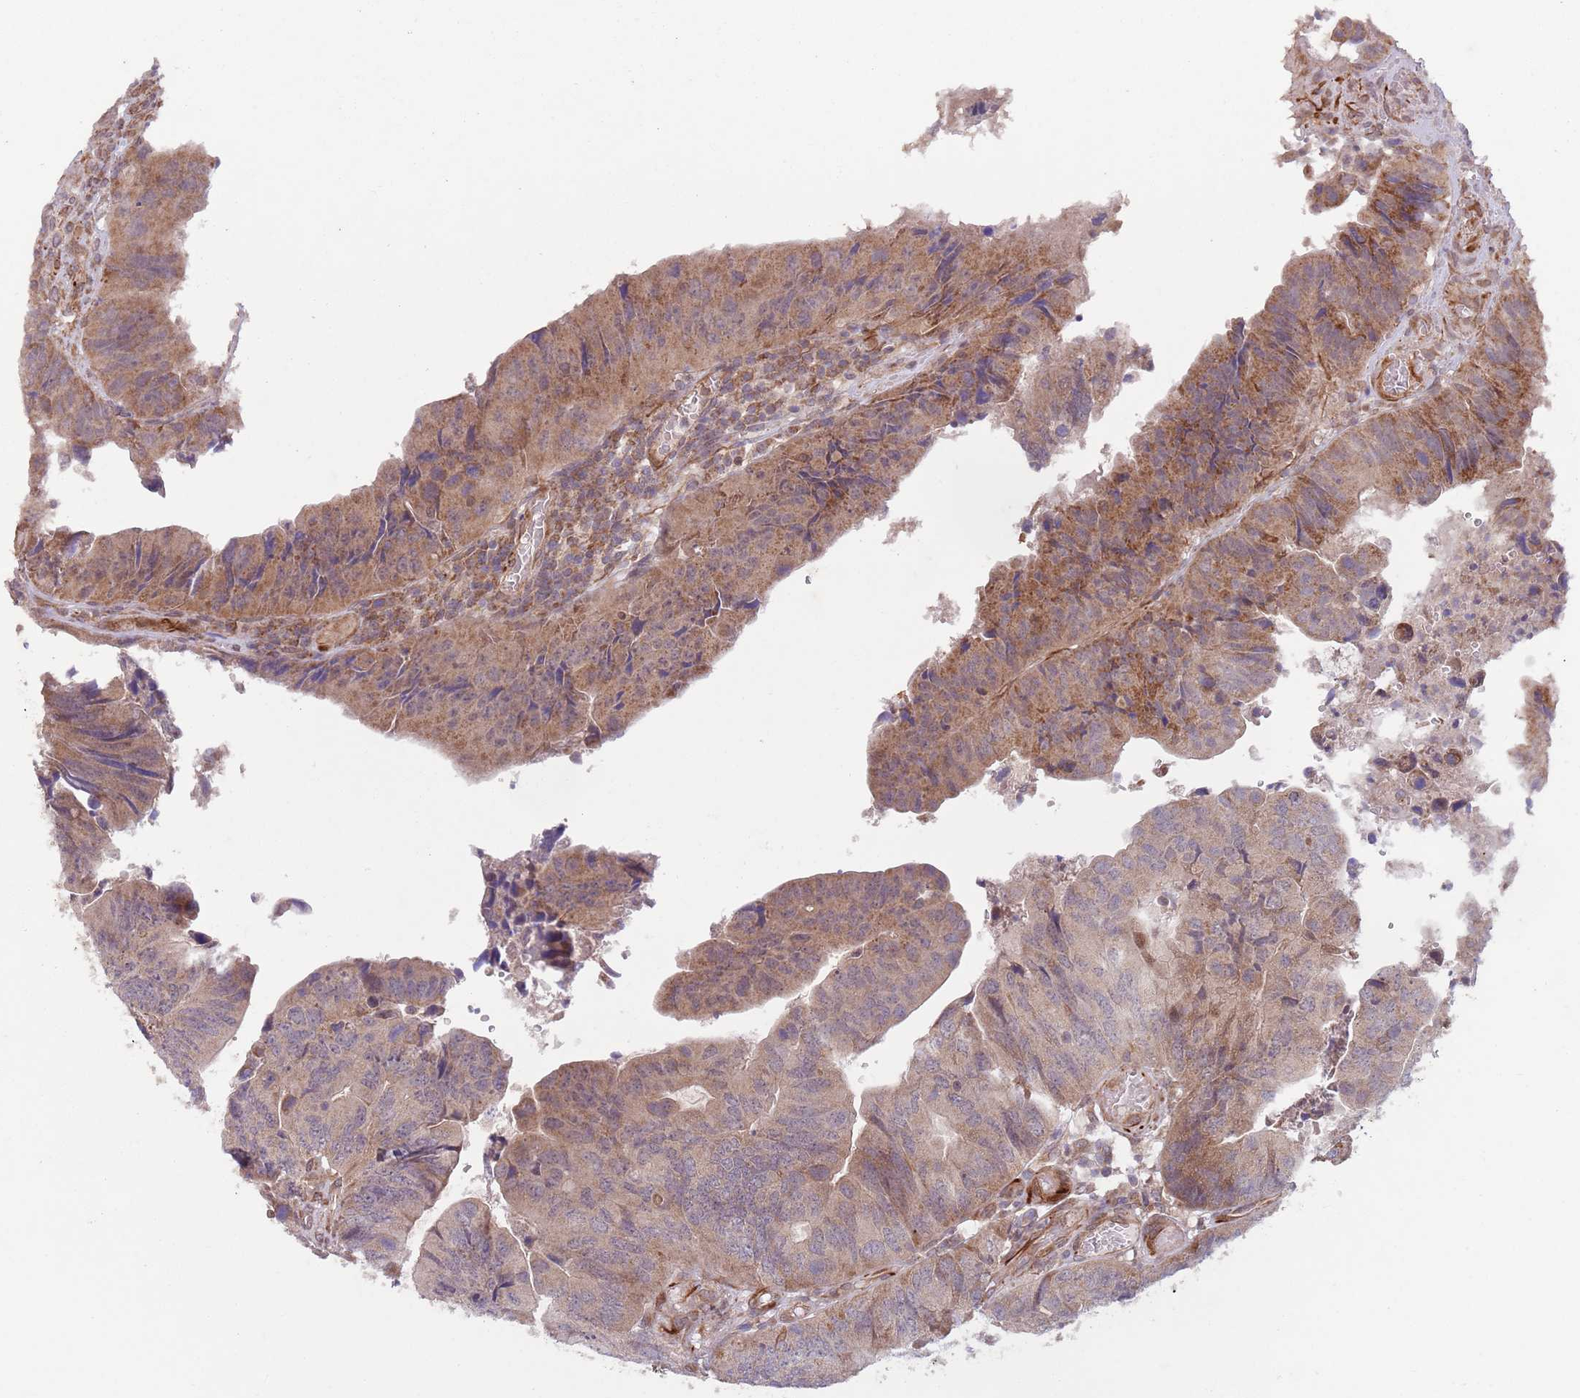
{"staining": {"intensity": "moderate", "quantity": "25%-75%", "location": "cytoplasmic/membranous"}, "tissue": "colorectal cancer", "cell_type": "Tumor cells", "image_type": "cancer", "snomed": [{"axis": "morphology", "description": "Adenocarcinoma, NOS"}, {"axis": "topography", "description": "Colon"}], "caption": "Colorectal adenocarcinoma stained with a brown dye shows moderate cytoplasmic/membranous positive positivity in approximately 25%-75% of tumor cells.", "gene": "CHD9", "patient": {"sex": "female", "age": 67}}